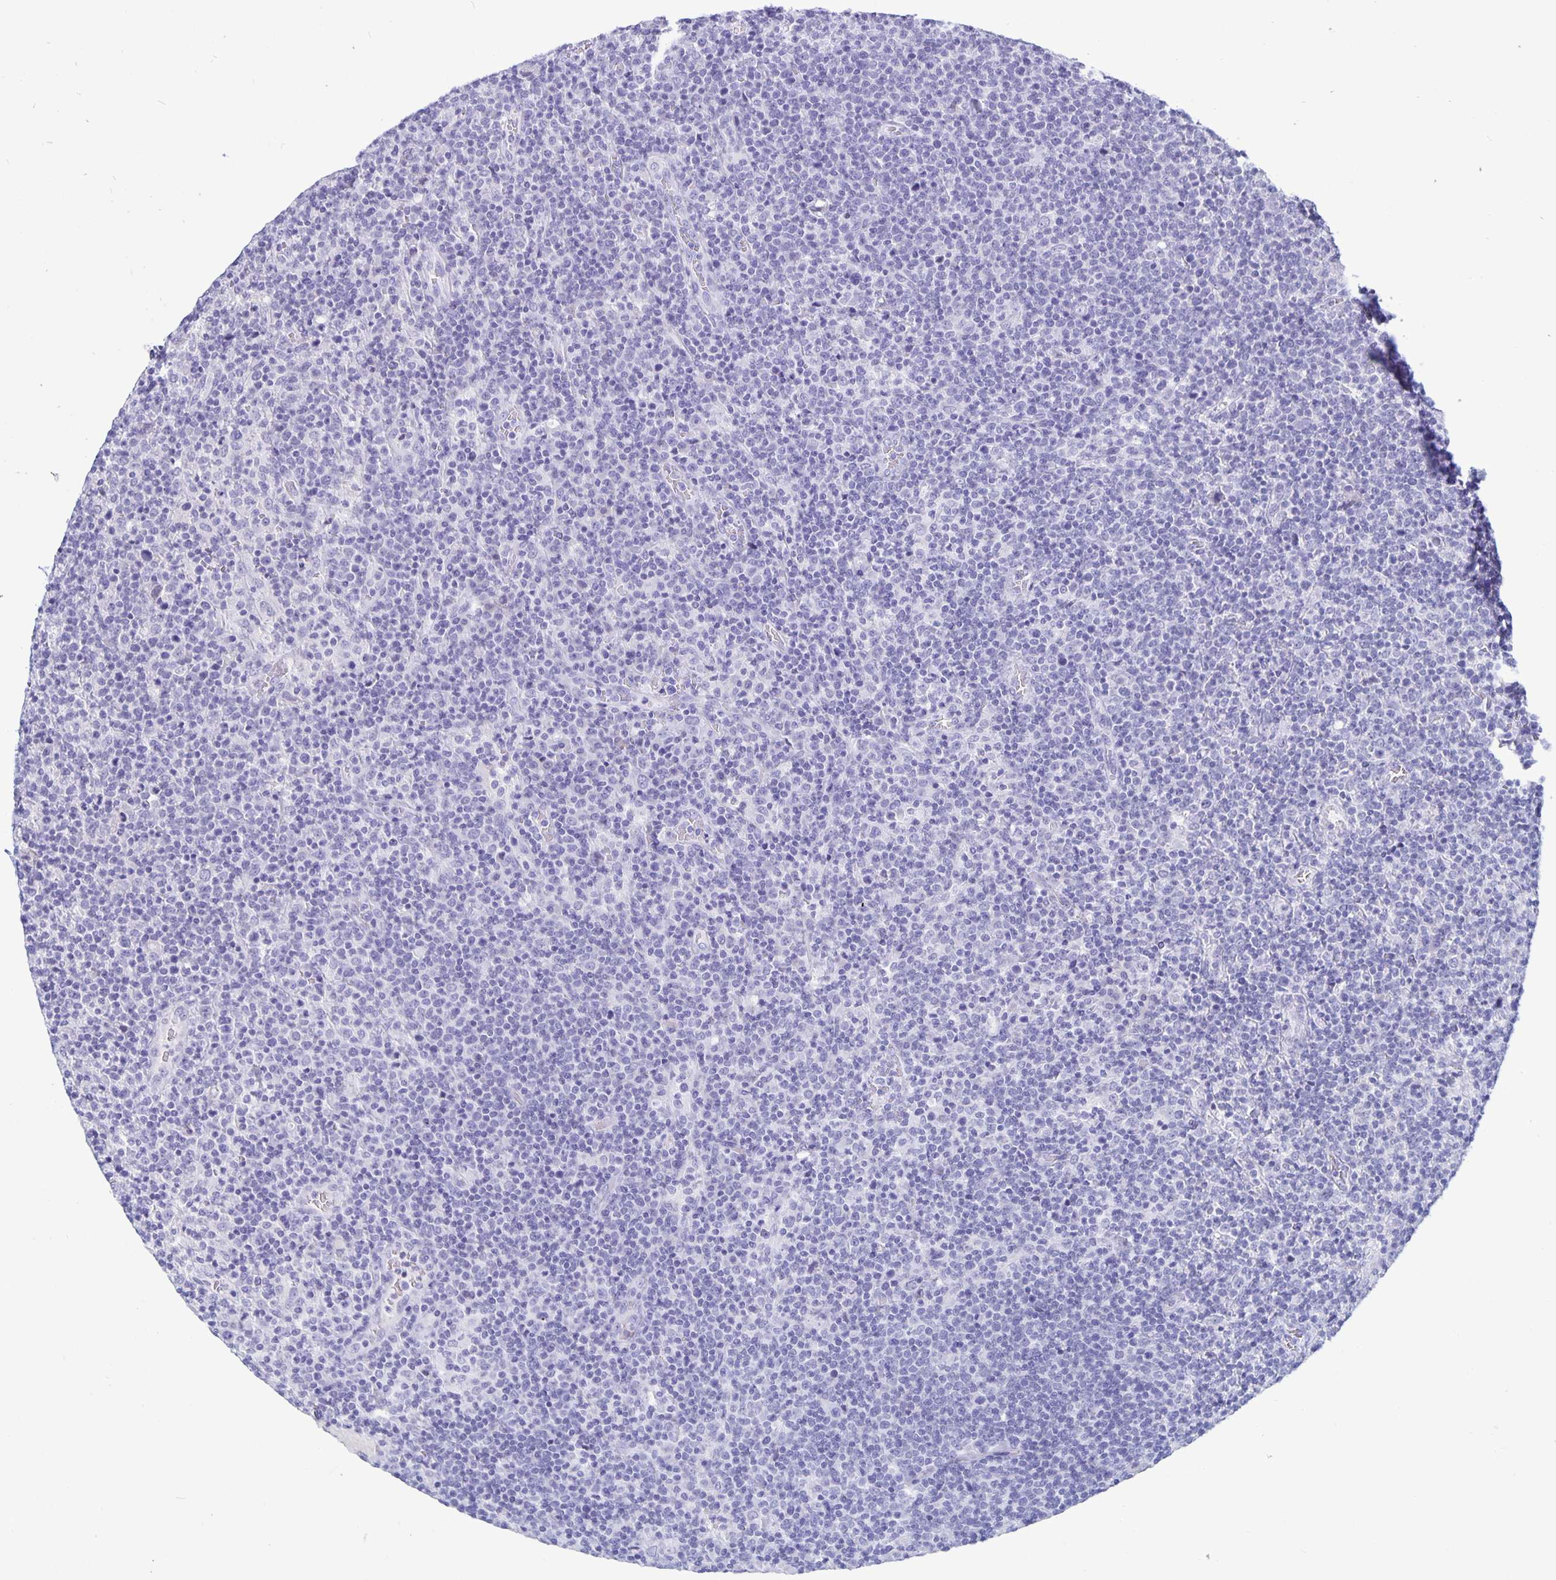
{"staining": {"intensity": "negative", "quantity": "none", "location": "none"}, "tissue": "lymphoma", "cell_type": "Tumor cells", "image_type": "cancer", "snomed": [{"axis": "morphology", "description": "Malignant lymphoma, non-Hodgkin's type, High grade"}, {"axis": "topography", "description": "Lymph node"}], "caption": "A high-resolution image shows immunohistochemistry staining of lymphoma, which reveals no significant staining in tumor cells.", "gene": "BPIFA3", "patient": {"sex": "male", "age": 61}}